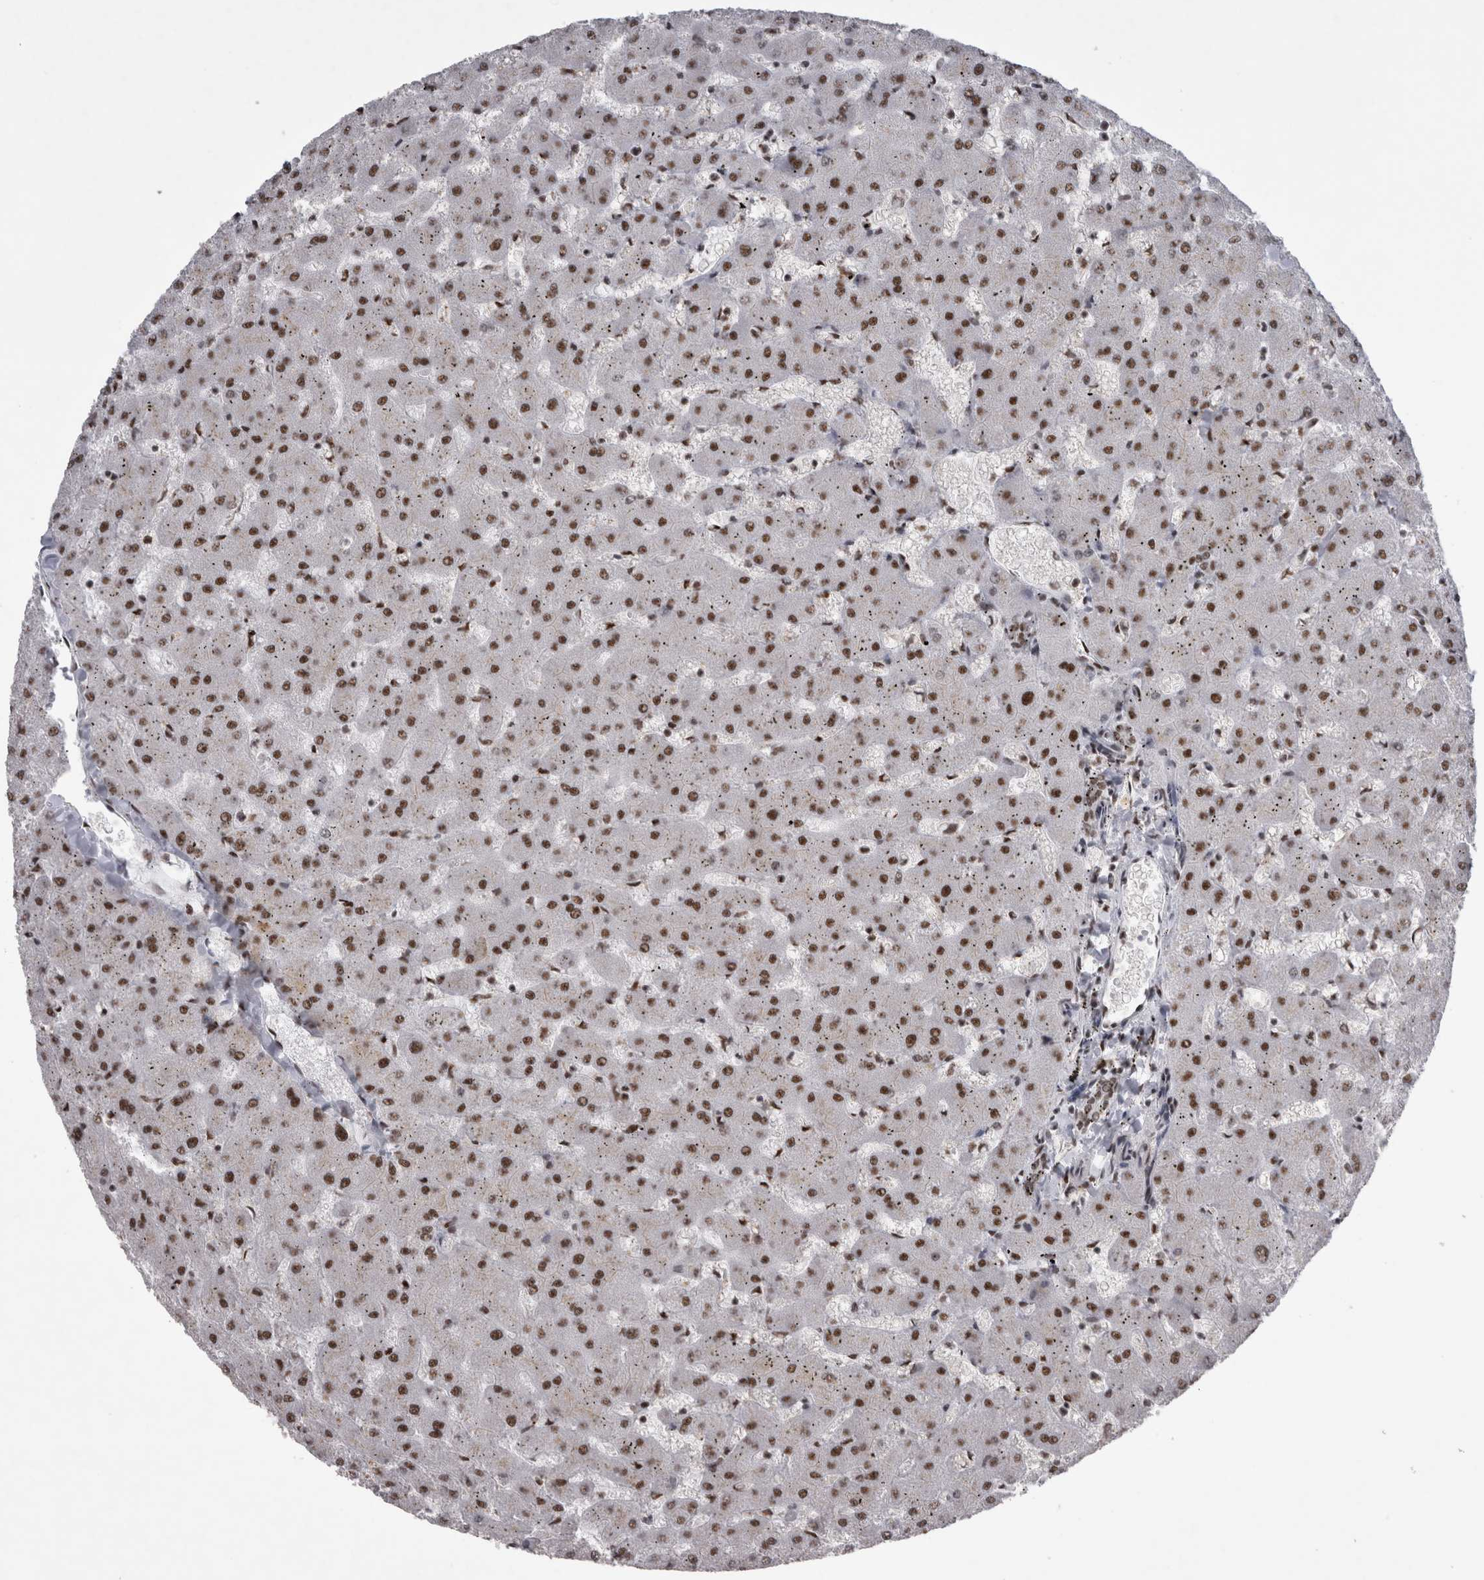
{"staining": {"intensity": "moderate", "quantity": ">75%", "location": "nuclear"}, "tissue": "liver", "cell_type": "Cholangiocytes", "image_type": "normal", "snomed": [{"axis": "morphology", "description": "Normal tissue, NOS"}, {"axis": "topography", "description": "Liver"}], "caption": "The micrograph exhibits immunohistochemical staining of normal liver. There is moderate nuclear staining is appreciated in about >75% of cholangiocytes.", "gene": "CDK11A", "patient": {"sex": "female", "age": 63}}